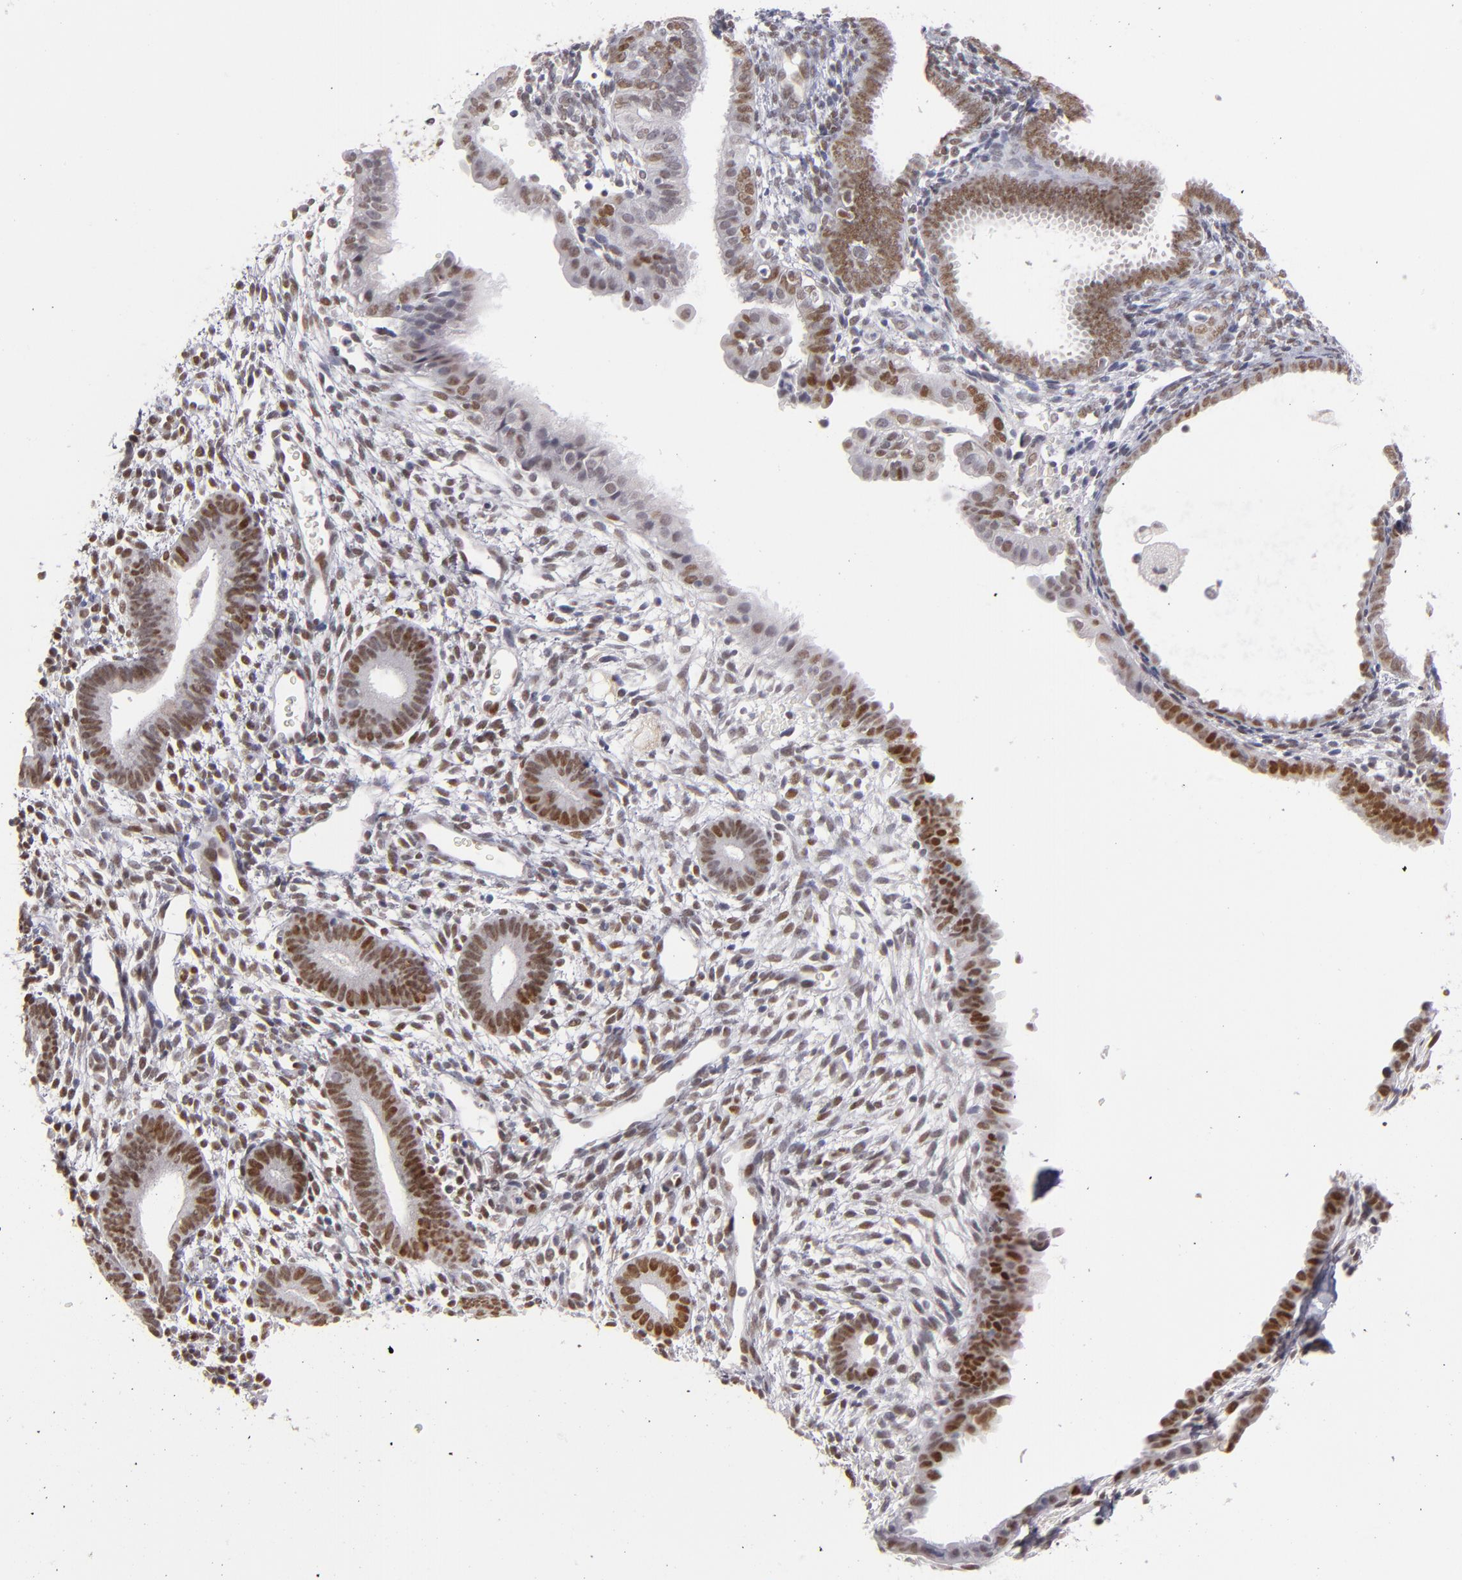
{"staining": {"intensity": "weak", "quantity": "<25%", "location": "nuclear"}, "tissue": "endometrium", "cell_type": "Cells in endometrial stroma", "image_type": "normal", "snomed": [{"axis": "morphology", "description": "Normal tissue, NOS"}, {"axis": "topography", "description": "Smooth muscle"}, {"axis": "topography", "description": "Endometrium"}], "caption": "This is a image of immunohistochemistry (IHC) staining of unremarkable endometrium, which shows no staining in cells in endometrial stroma. (DAB (3,3'-diaminobenzidine) immunohistochemistry (IHC) visualized using brightfield microscopy, high magnification).", "gene": "TFAP4", "patient": {"sex": "female", "age": 57}}